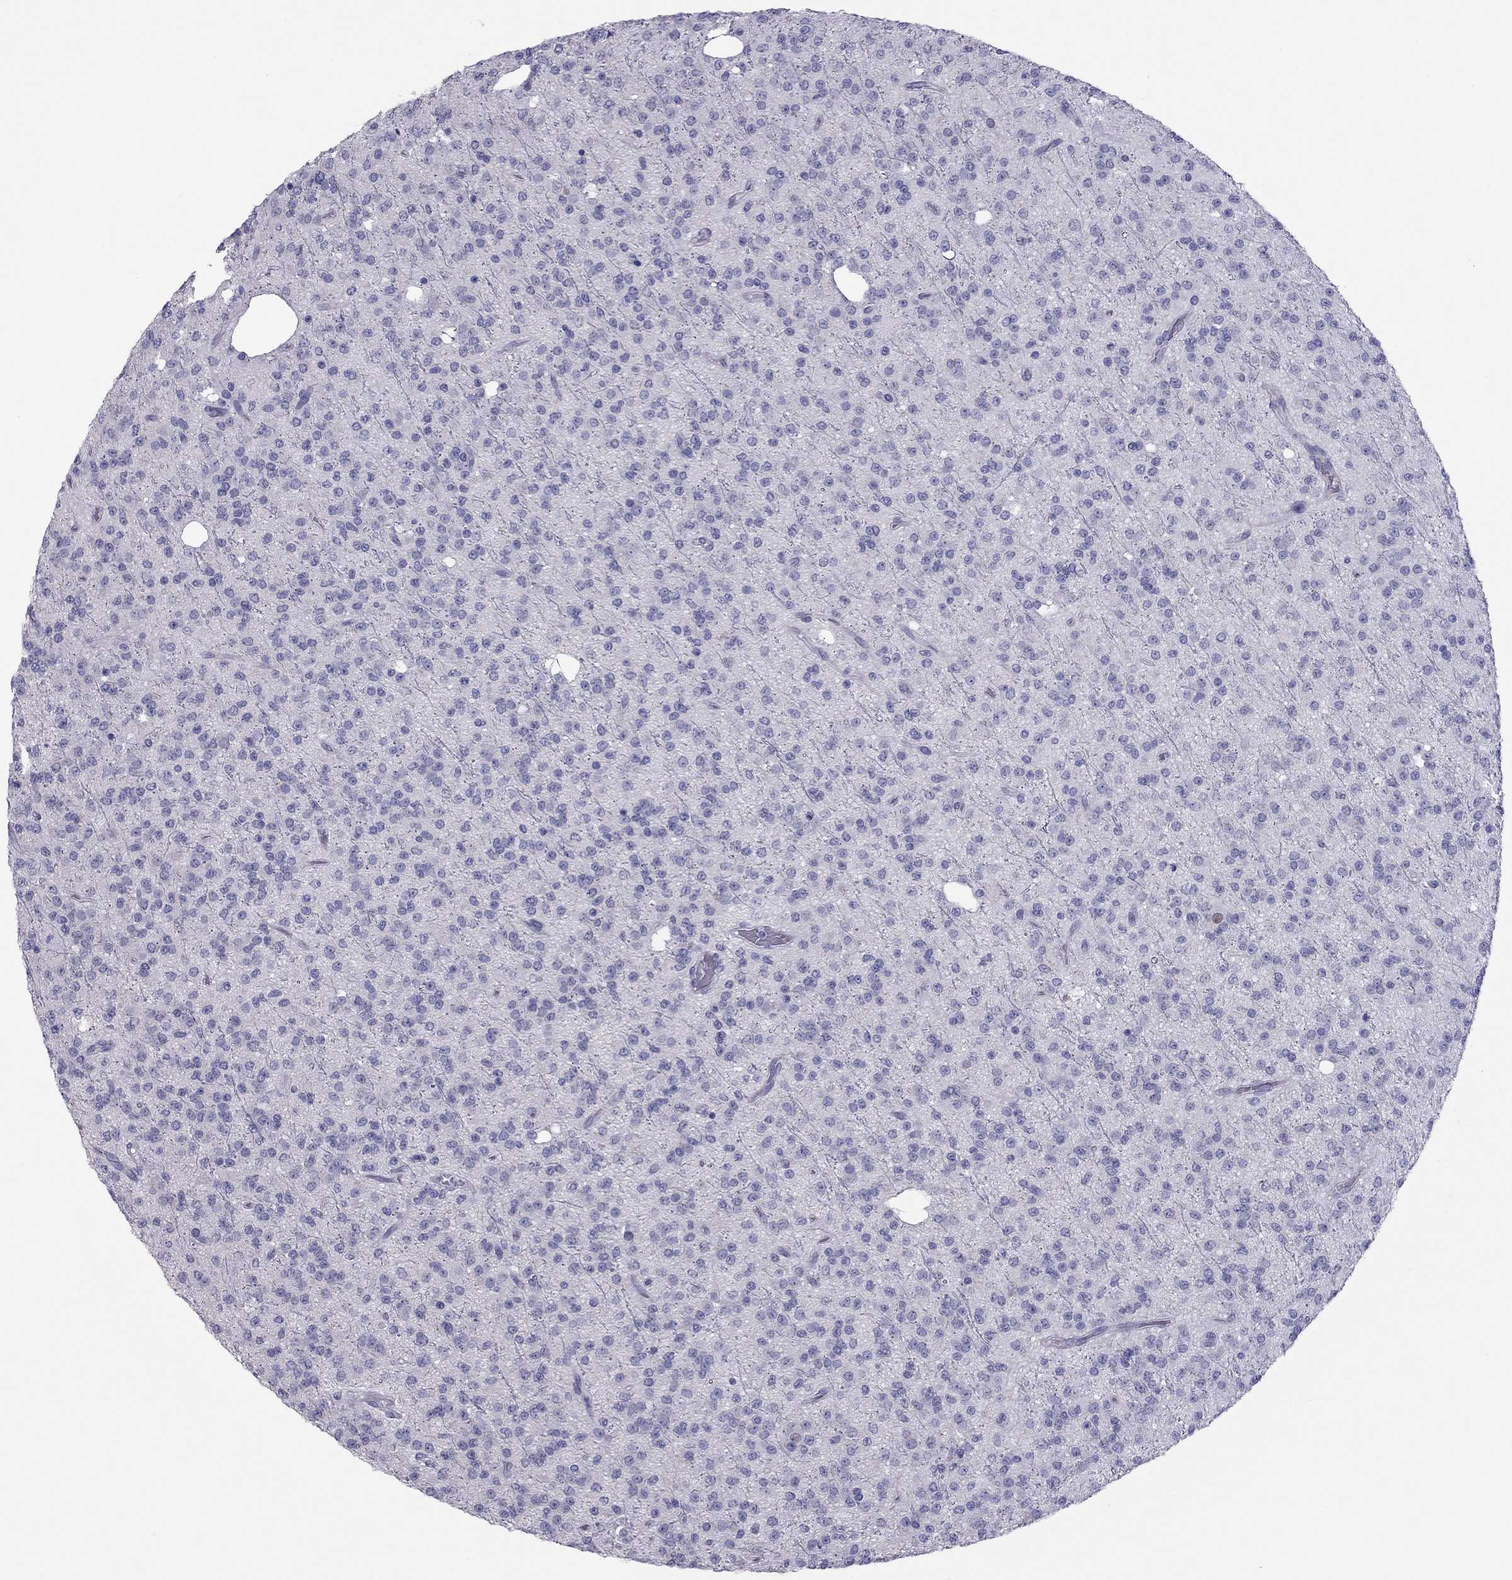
{"staining": {"intensity": "negative", "quantity": "none", "location": "none"}, "tissue": "glioma", "cell_type": "Tumor cells", "image_type": "cancer", "snomed": [{"axis": "morphology", "description": "Glioma, malignant, Low grade"}, {"axis": "topography", "description": "Brain"}], "caption": "This is a histopathology image of IHC staining of low-grade glioma (malignant), which shows no positivity in tumor cells. (DAB (3,3'-diaminobenzidine) immunohistochemistry (IHC), high magnification).", "gene": "TEX14", "patient": {"sex": "male", "age": 27}}